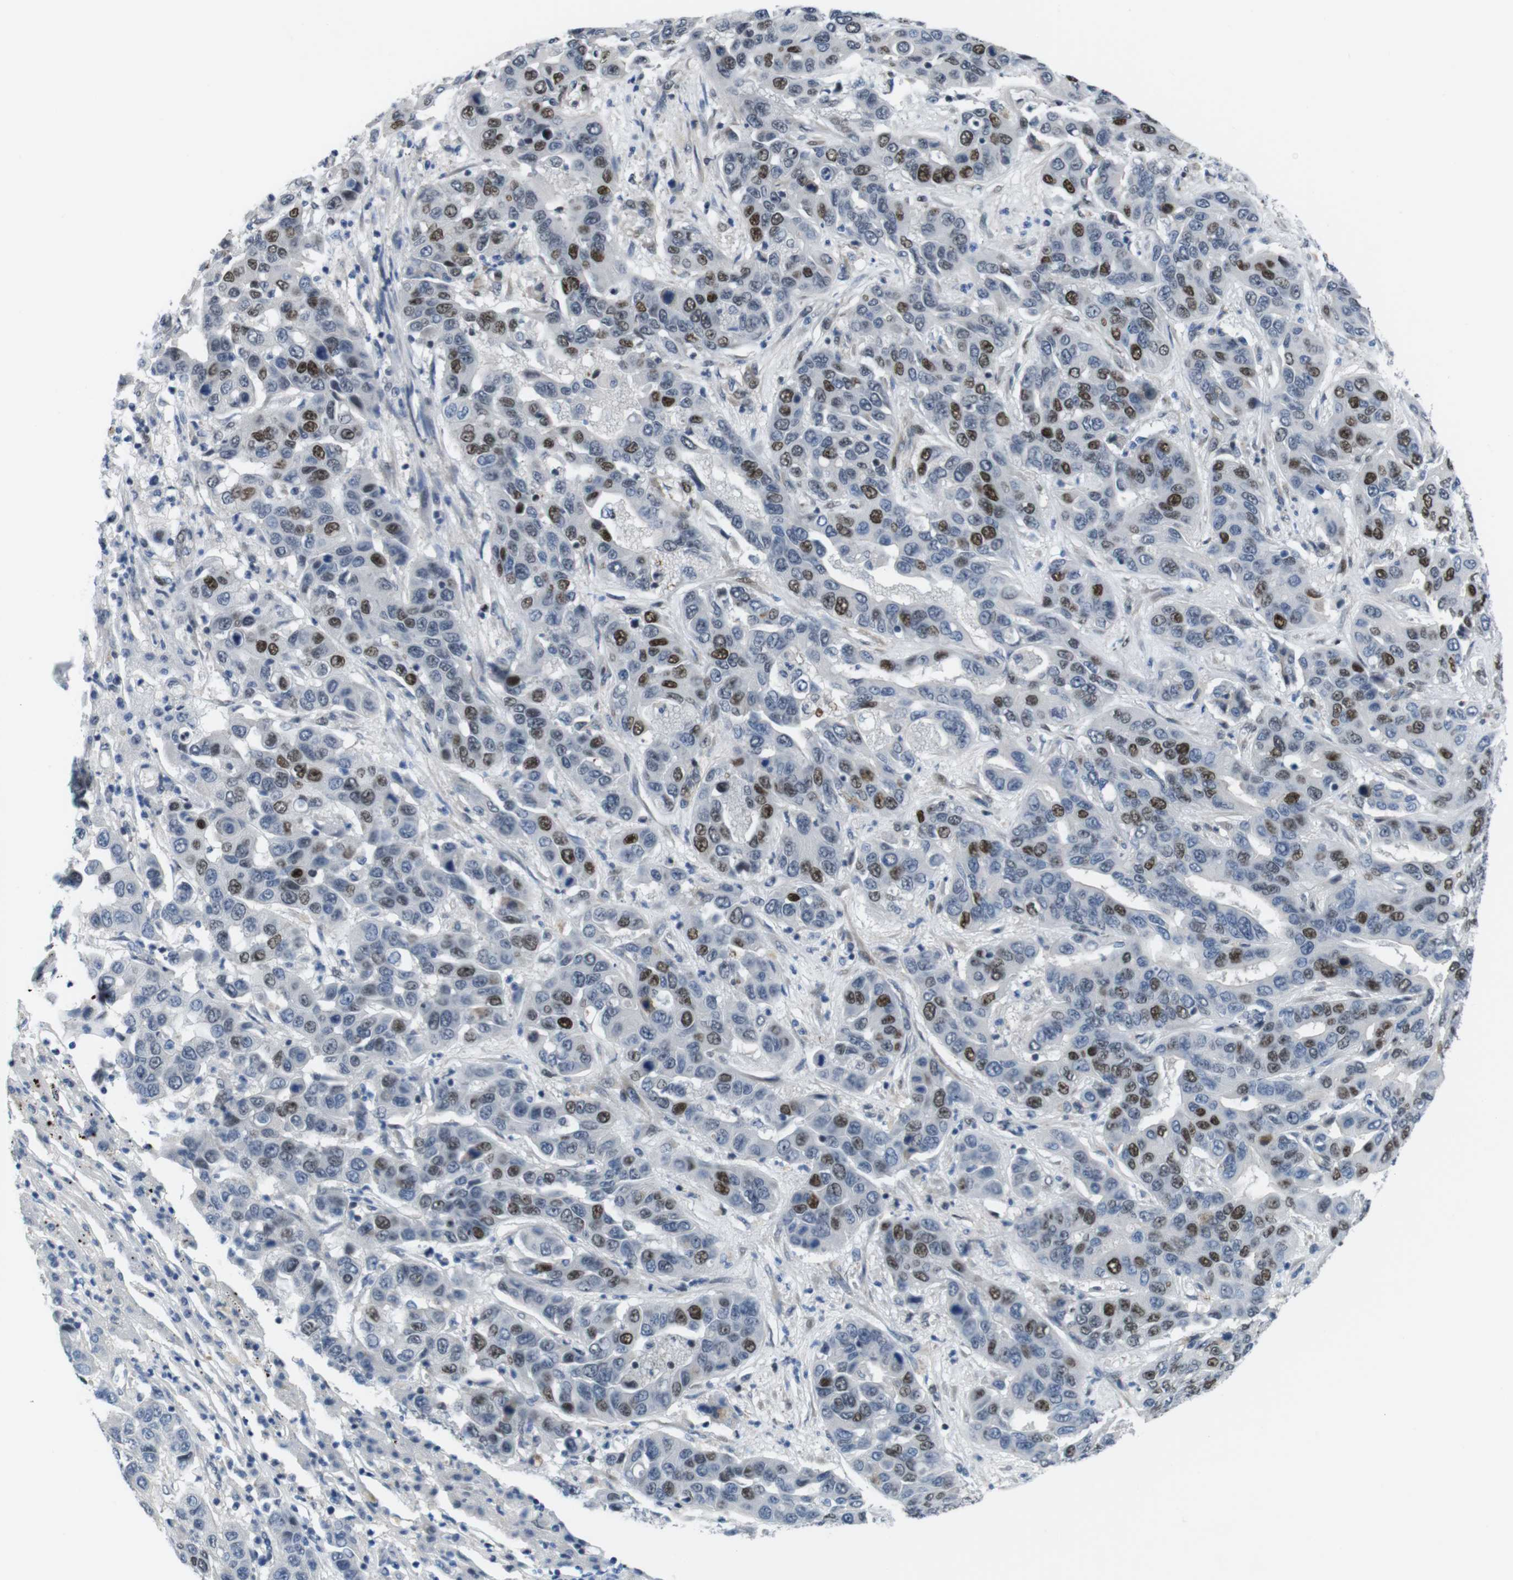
{"staining": {"intensity": "moderate", "quantity": "25%-75%", "location": "nuclear"}, "tissue": "liver cancer", "cell_type": "Tumor cells", "image_type": "cancer", "snomed": [{"axis": "morphology", "description": "Cholangiocarcinoma"}, {"axis": "topography", "description": "Liver"}], "caption": "A photomicrograph of human liver cancer stained for a protein displays moderate nuclear brown staining in tumor cells.", "gene": "SMCO2", "patient": {"sex": "female", "age": 52}}